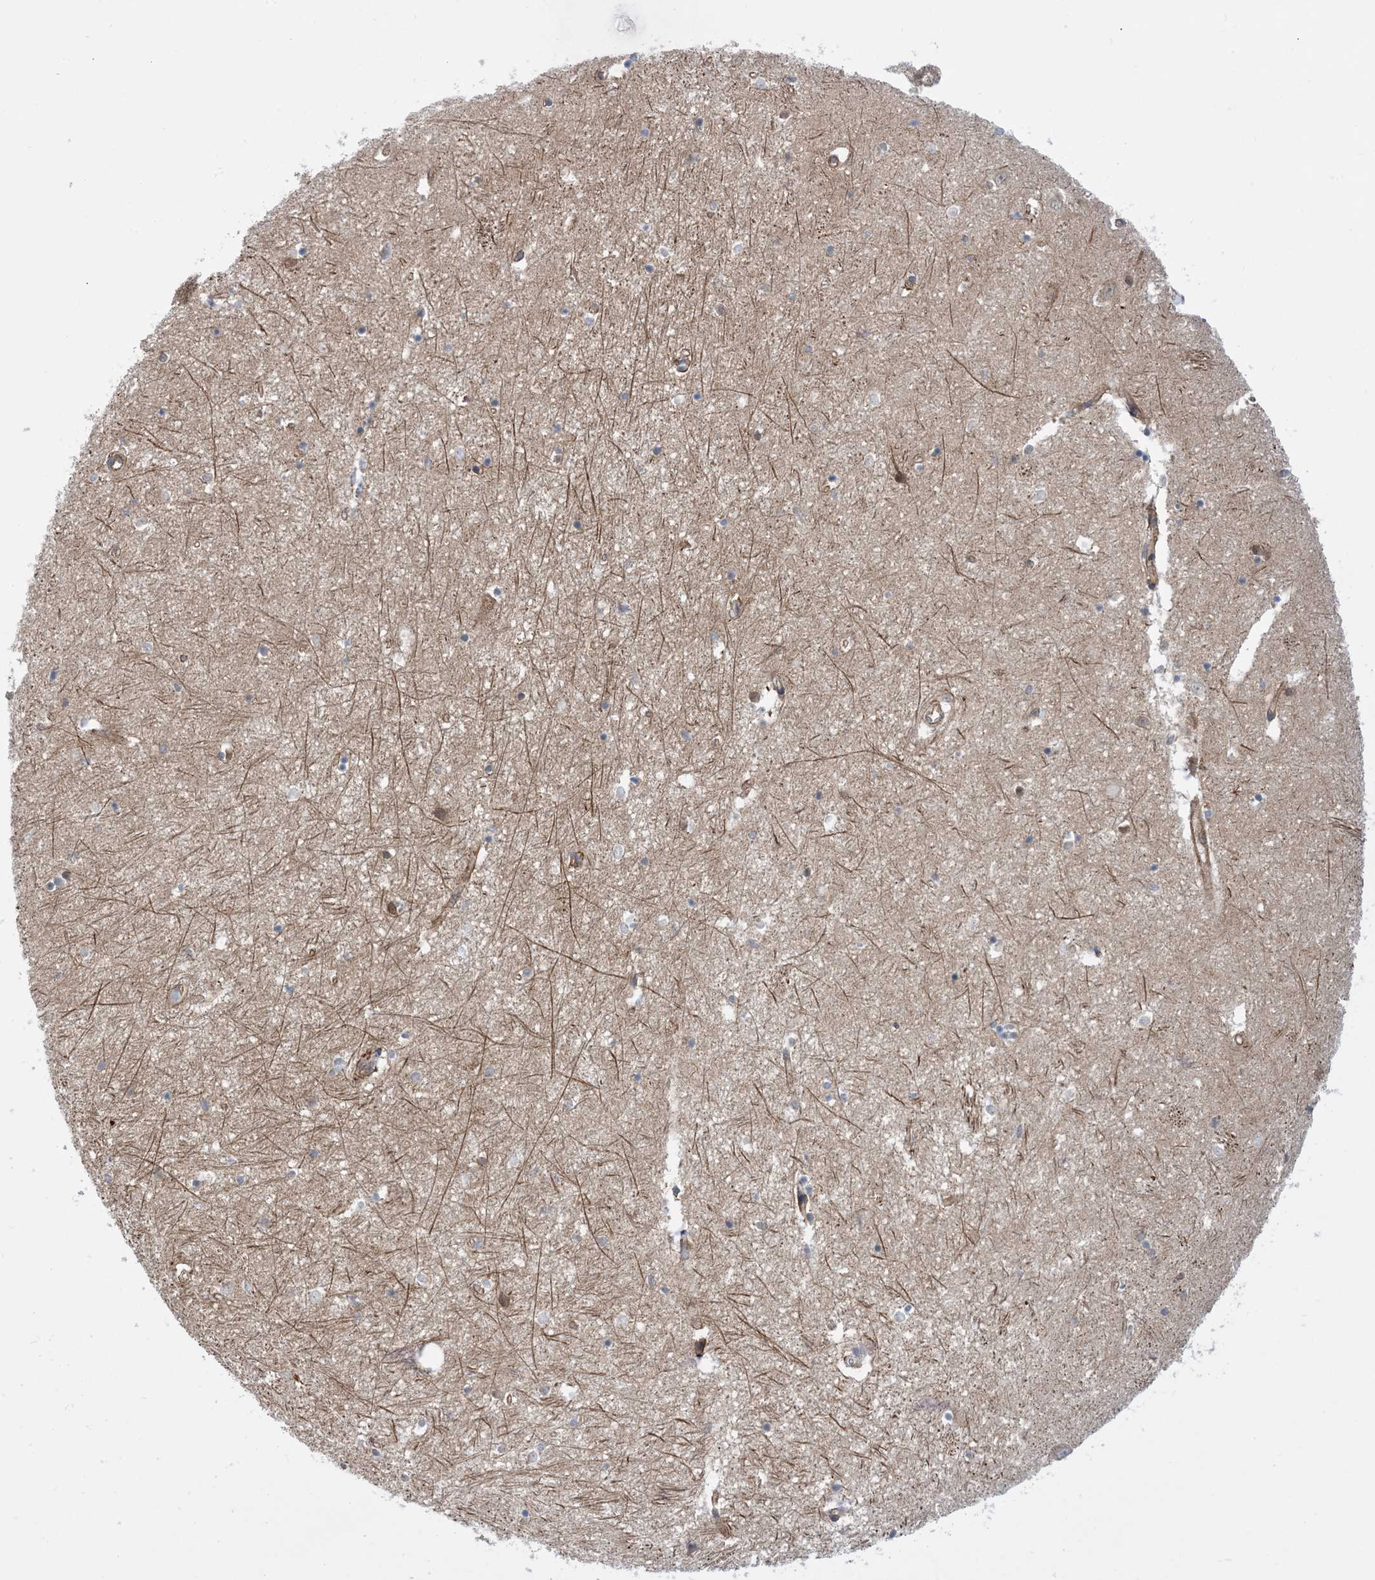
{"staining": {"intensity": "moderate", "quantity": "<25%", "location": "cytoplasmic/membranous"}, "tissue": "hippocampus", "cell_type": "Glial cells", "image_type": "normal", "snomed": [{"axis": "morphology", "description": "Normal tissue, NOS"}, {"axis": "topography", "description": "Hippocampus"}], "caption": "DAB immunohistochemical staining of normal hippocampus displays moderate cytoplasmic/membranous protein expression in about <25% of glial cells. Using DAB (brown) and hematoxylin (blue) stains, captured at high magnification using brightfield microscopy.", "gene": "EHBP1", "patient": {"sex": "female", "age": 64}}